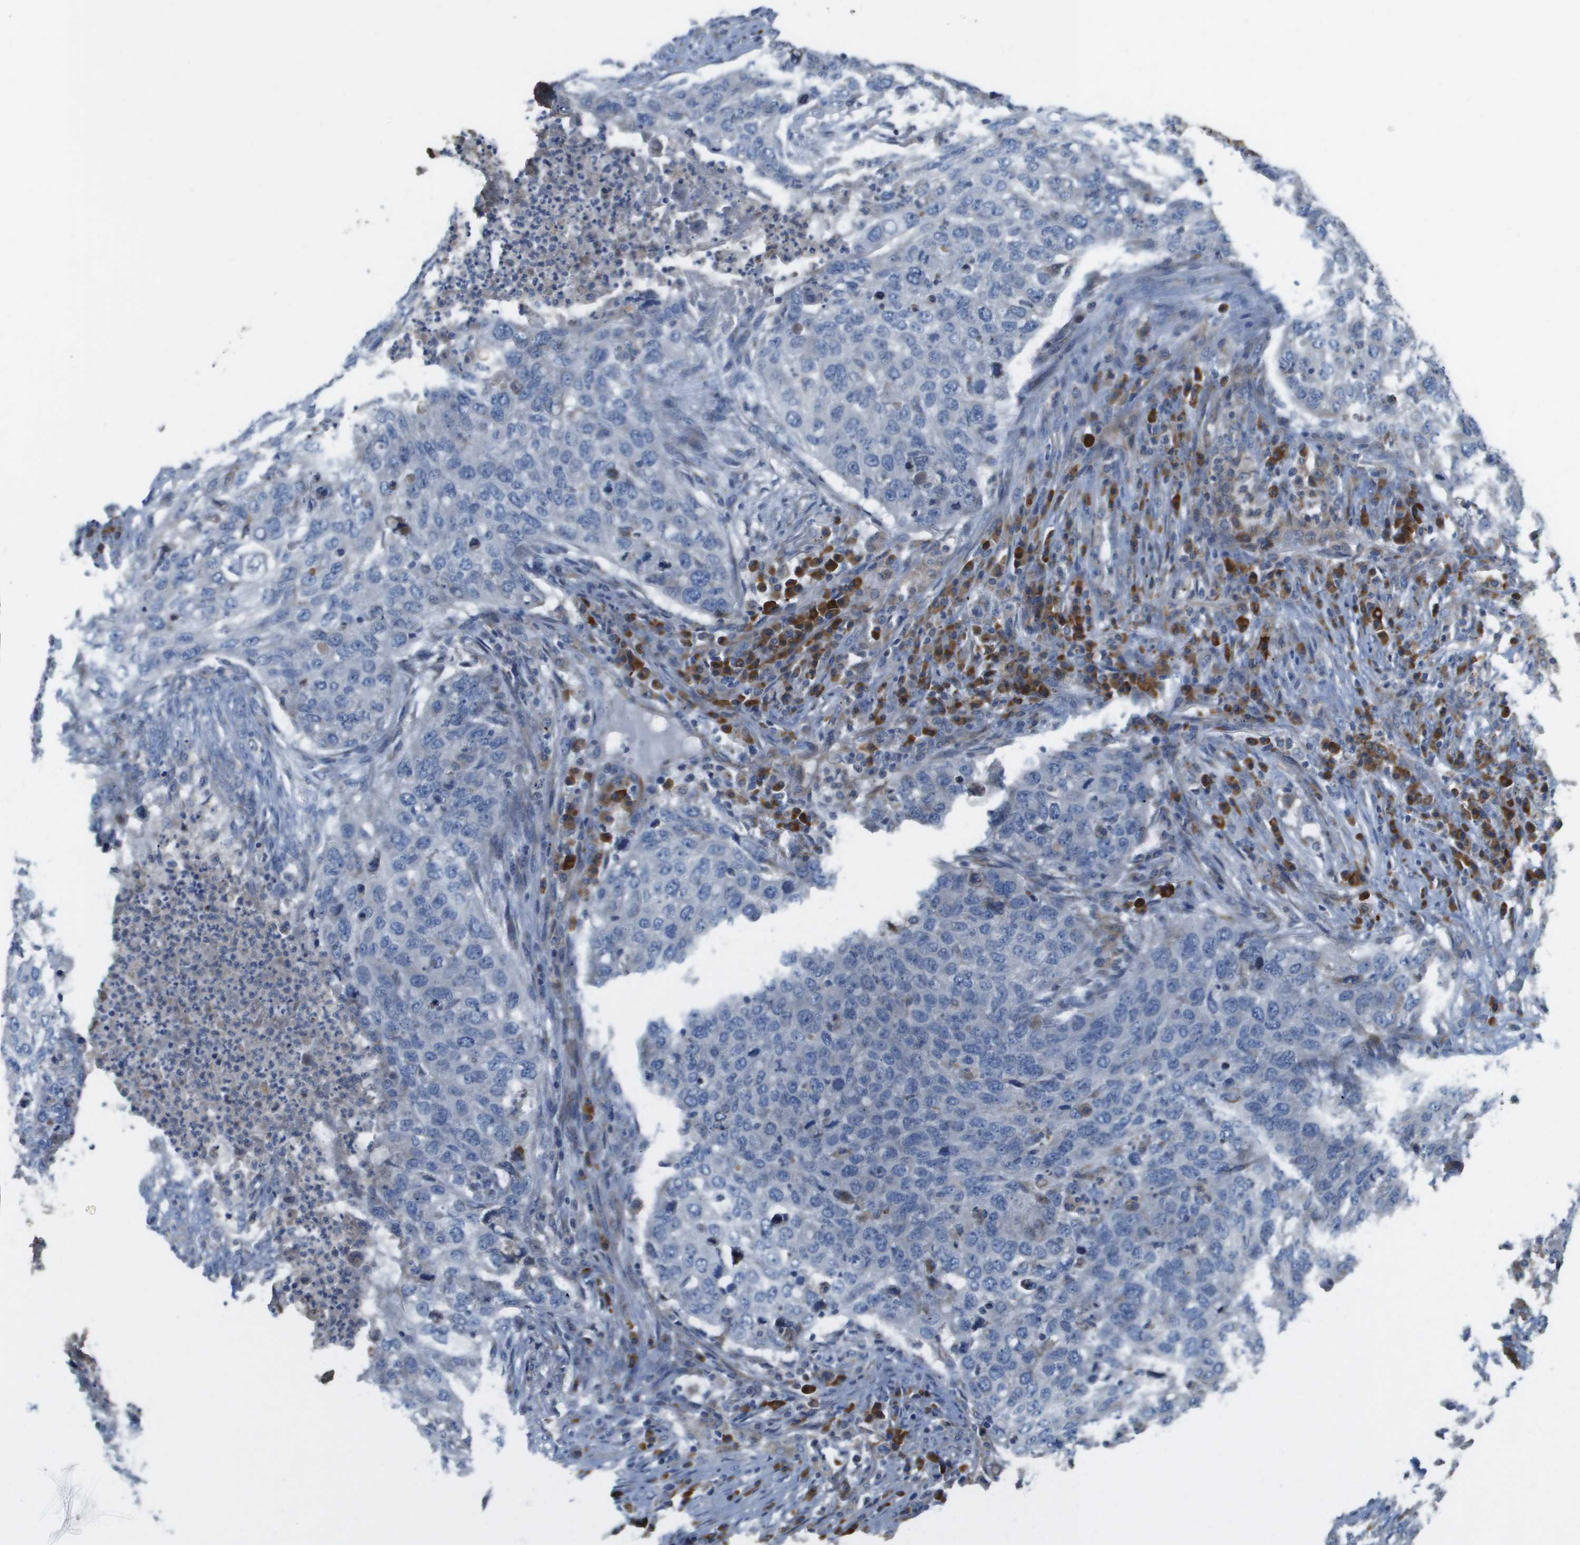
{"staining": {"intensity": "negative", "quantity": "none", "location": "none"}, "tissue": "lung cancer", "cell_type": "Tumor cells", "image_type": "cancer", "snomed": [{"axis": "morphology", "description": "Squamous cell carcinoma, NOS"}, {"axis": "topography", "description": "Lung"}], "caption": "Lung squamous cell carcinoma was stained to show a protein in brown. There is no significant expression in tumor cells.", "gene": "CASP10", "patient": {"sex": "female", "age": 63}}